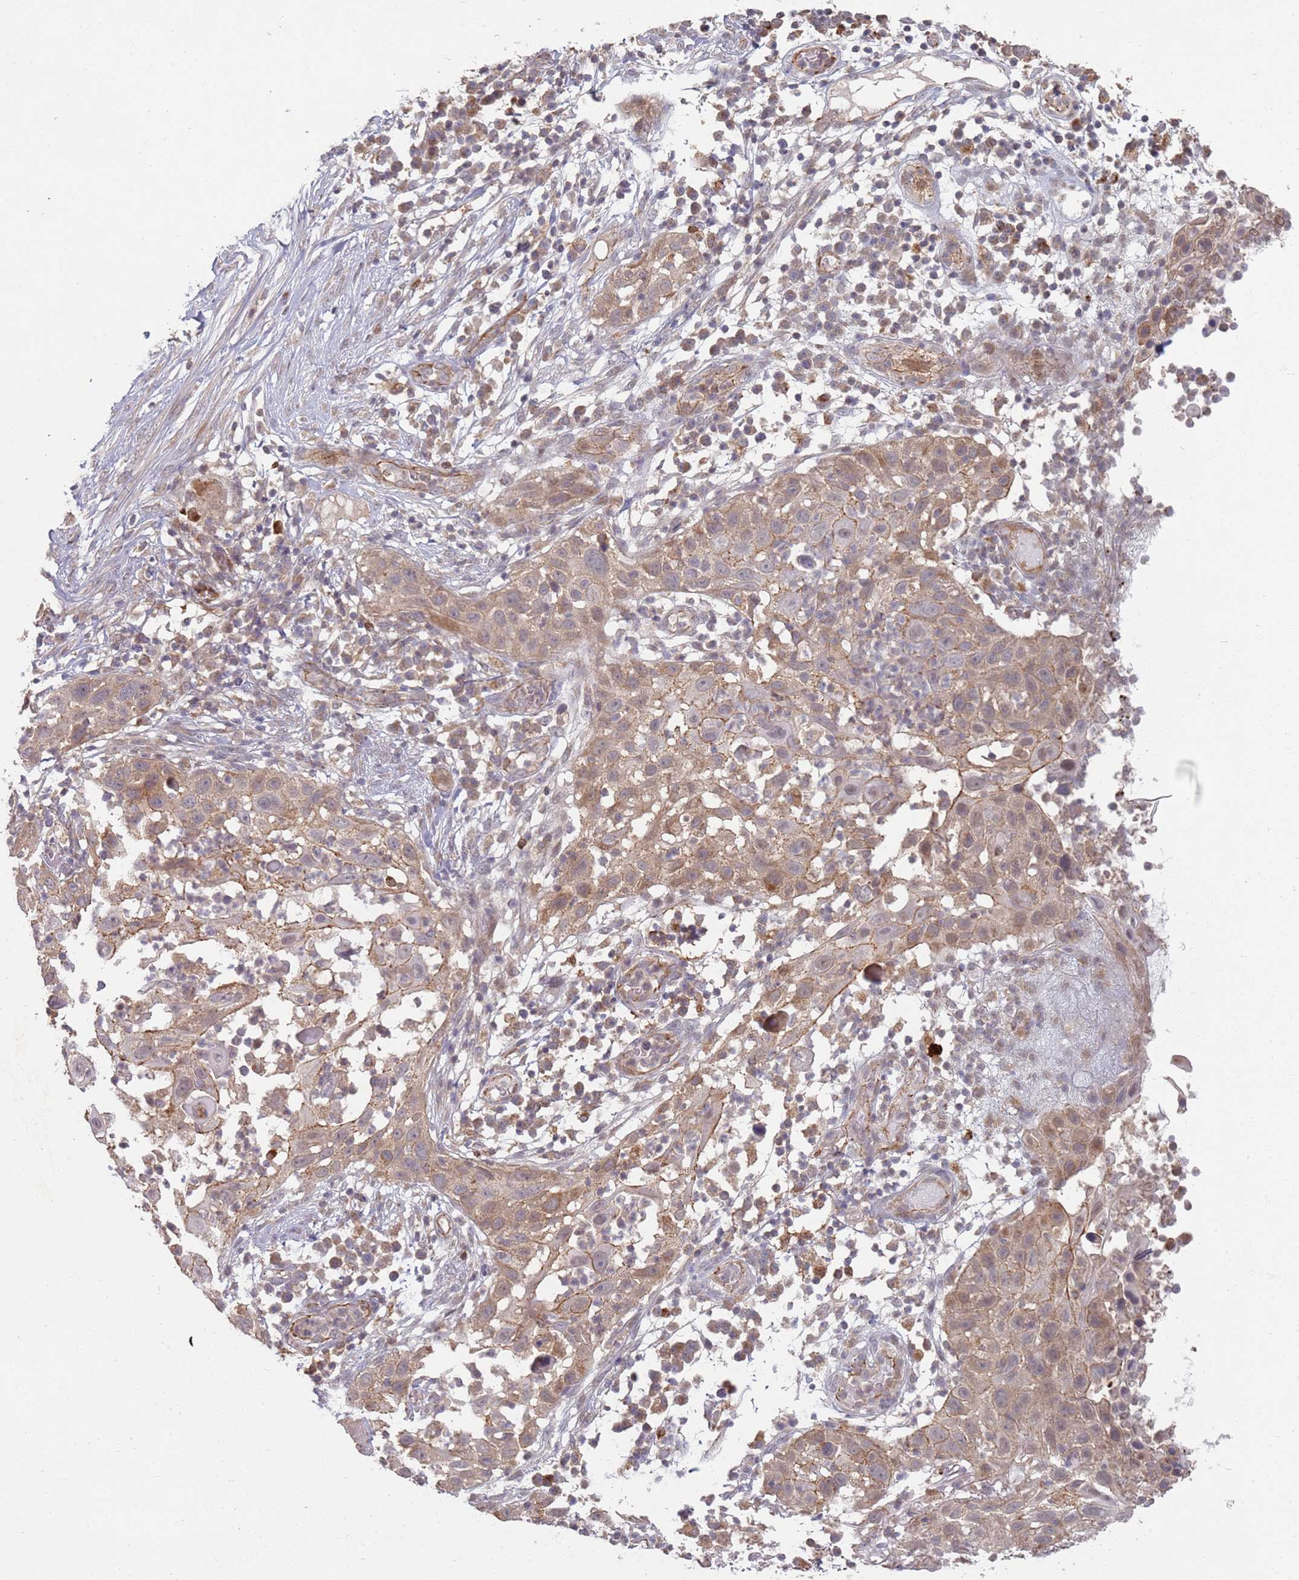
{"staining": {"intensity": "moderate", "quantity": ">75%", "location": "cytoplasmic/membranous"}, "tissue": "skin cancer", "cell_type": "Tumor cells", "image_type": "cancer", "snomed": [{"axis": "morphology", "description": "Squamous cell carcinoma, NOS"}, {"axis": "topography", "description": "Skin"}], "caption": "High-magnification brightfield microscopy of skin cancer (squamous cell carcinoma) stained with DAB (brown) and counterstained with hematoxylin (blue). tumor cells exhibit moderate cytoplasmic/membranous positivity is seen in about>75% of cells.", "gene": "MPEG1", "patient": {"sex": "female", "age": 44}}